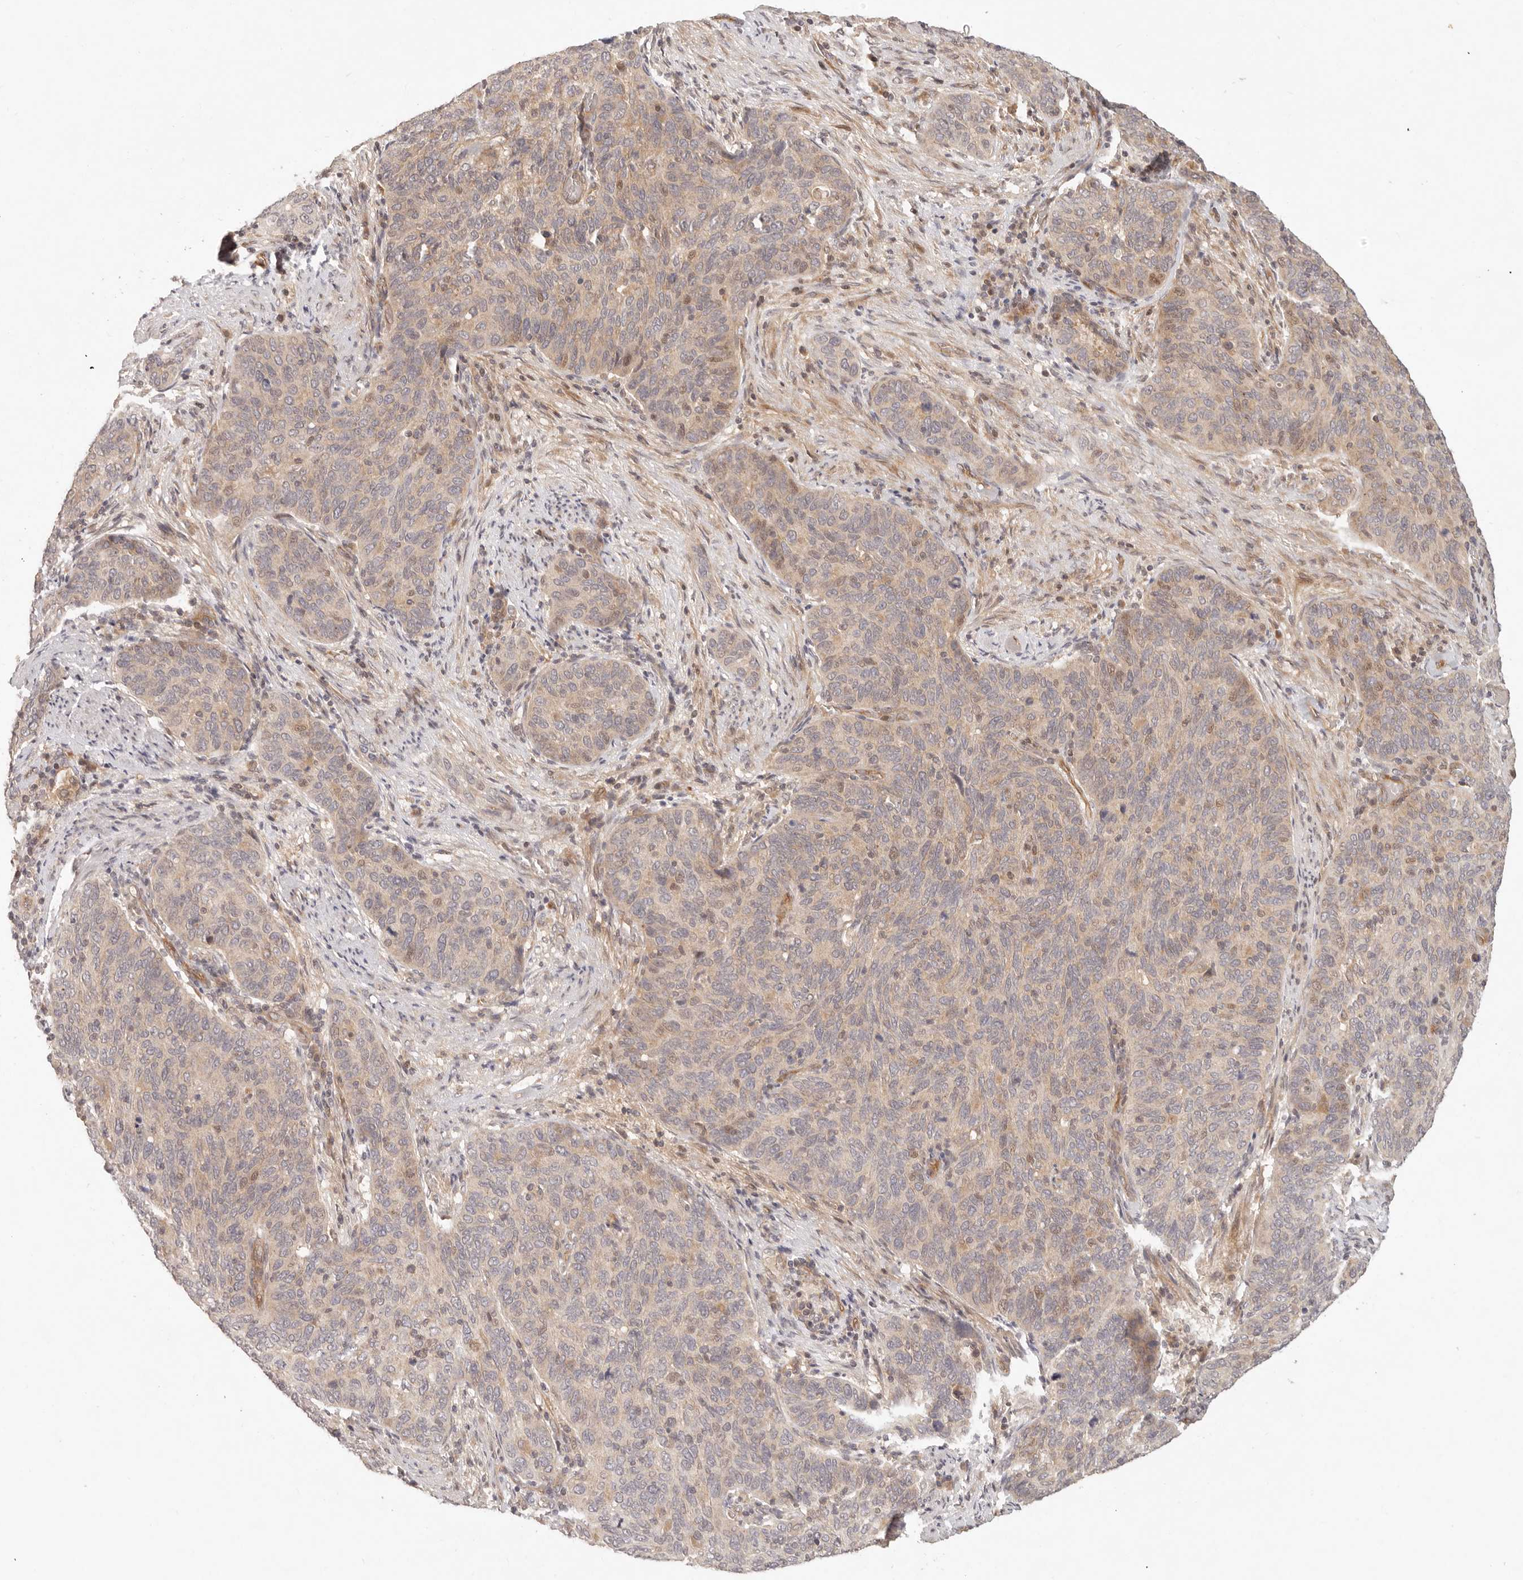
{"staining": {"intensity": "weak", "quantity": "<25%", "location": "cytoplasmic/membranous"}, "tissue": "cervical cancer", "cell_type": "Tumor cells", "image_type": "cancer", "snomed": [{"axis": "morphology", "description": "Squamous cell carcinoma, NOS"}, {"axis": "topography", "description": "Cervix"}], "caption": "A high-resolution photomicrograph shows IHC staining of cervical cancer, which shows no significant positivity in tumor cells. (DAB (3,3'-diaminobenzidine) immunohistochemistry (IHC) visualized using brightfield microscopy, high magnification).", "gene": "PPP1R3B", "patient": {"sex": "female", "age": 60}}